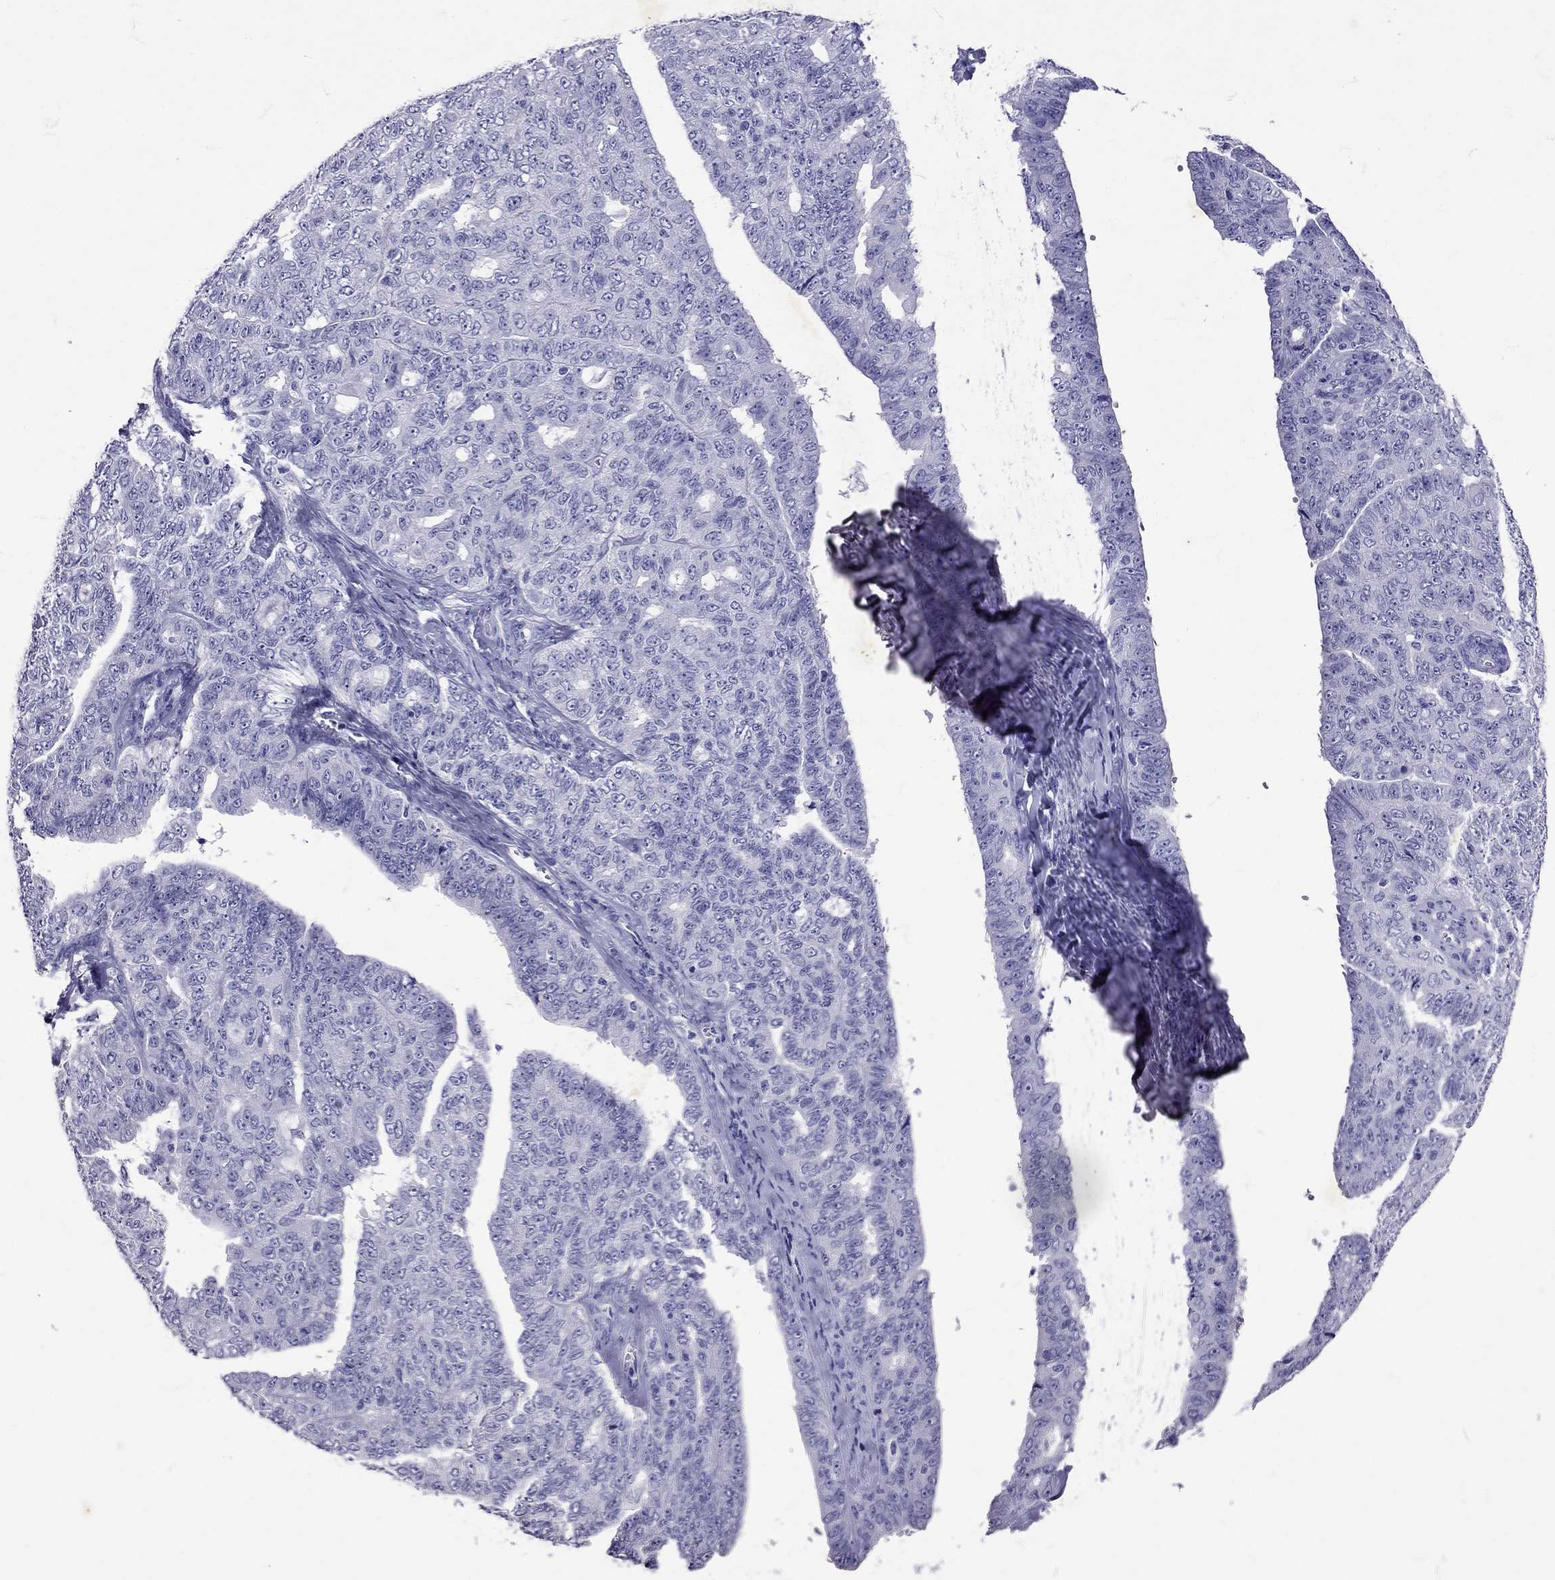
{"staining": {"intensity": "negative", "quantity": "none", "location": "none"}, "tissue": "ovarian cancer", "cell_type": "Tumor cells", "image_type": "cancer", "snomed": [{"axis": "morphology", "description": "Cystadenocarcinoma, serous, NOS"}, {"axis": "topography", "description": "Ovary"}], "caption": "DAB (3,3'-diaminobenzidine) immunohistochemical staining of ovarian cancer displays no significant expression in tumor cells.", "gene": "AVP", "patient": {"sex": "female", "age": 71}}